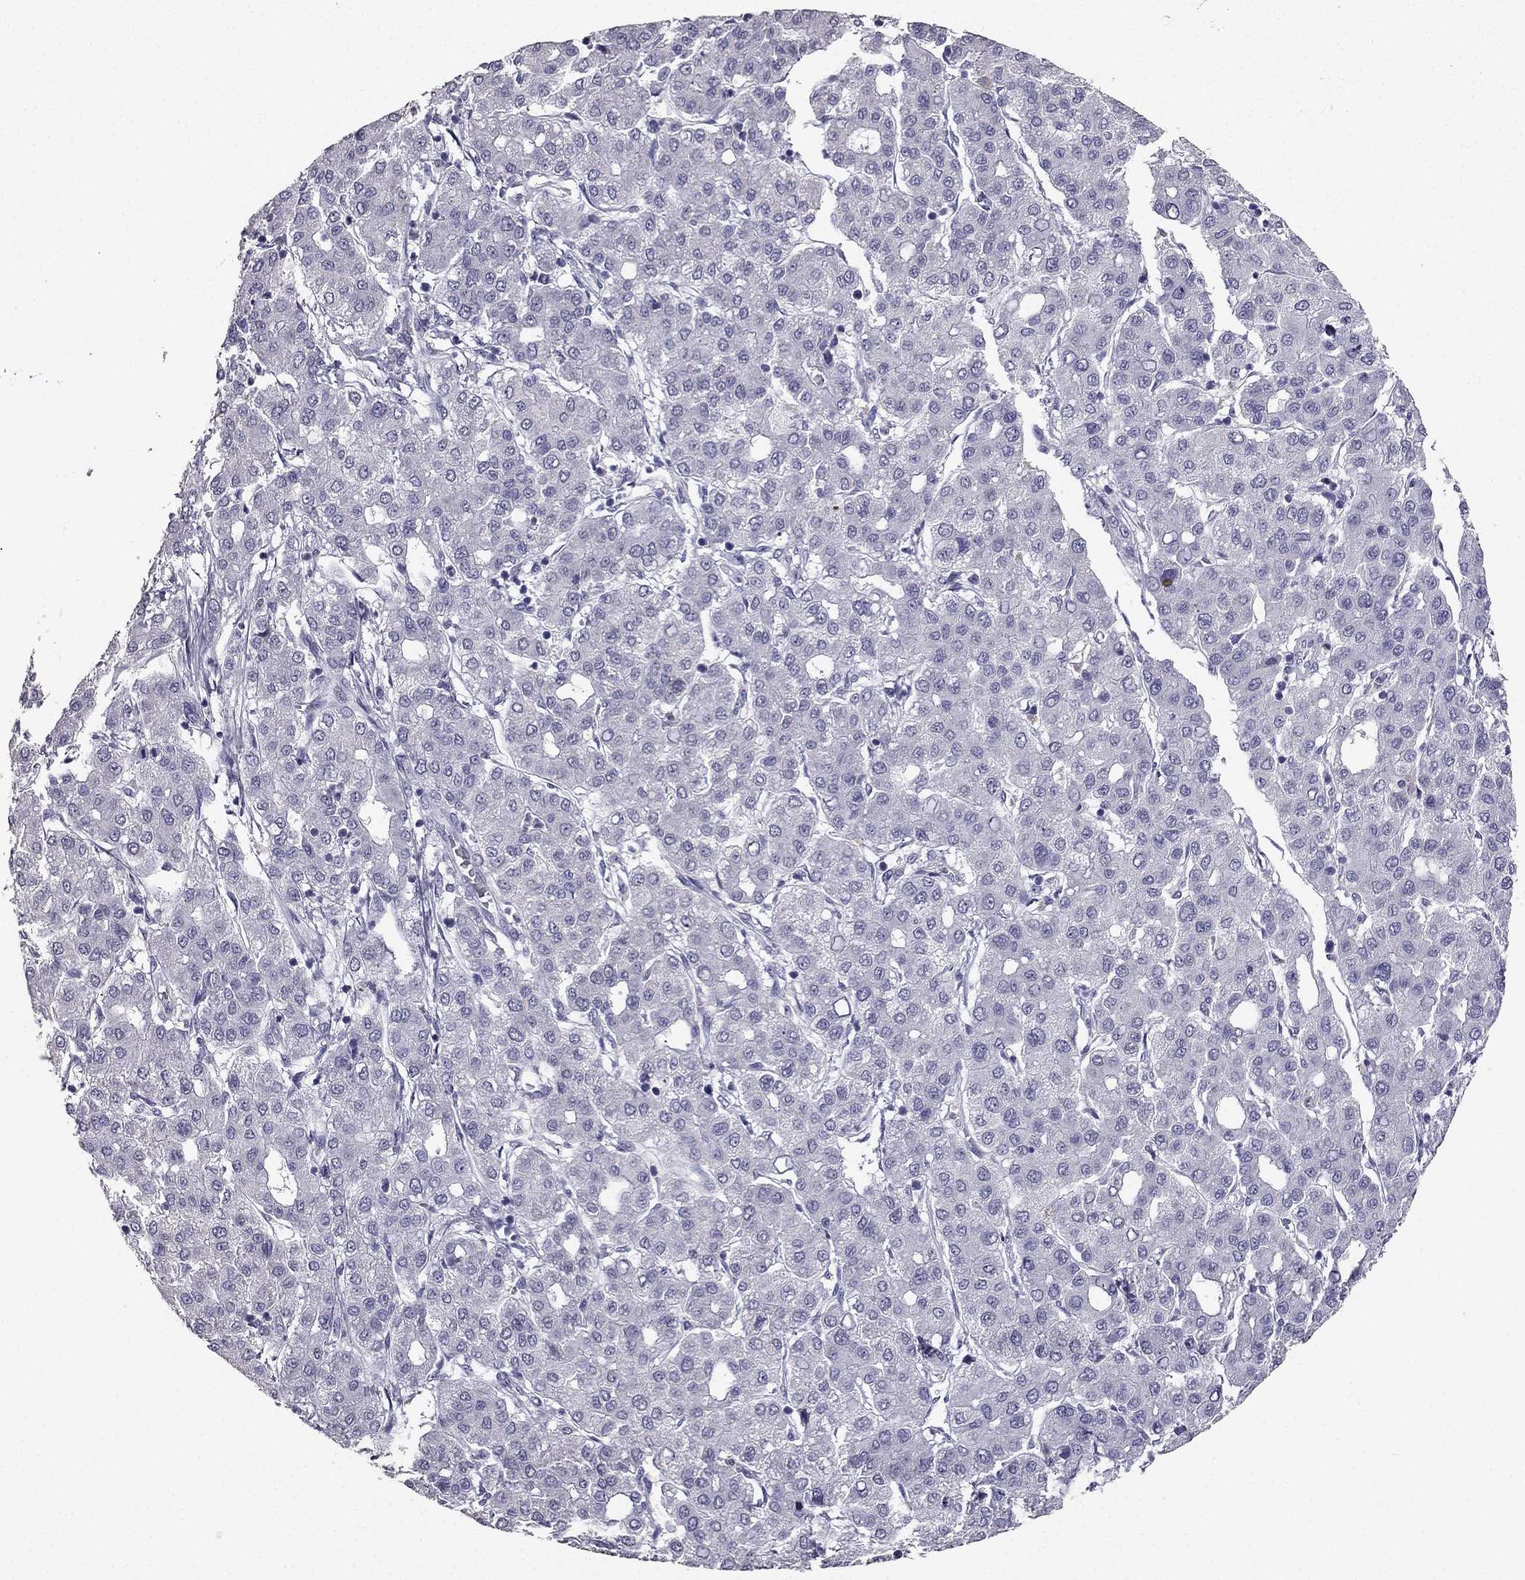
{"staining": {"intensity": "negative", "quantity": "none", "location": "none"}, "tissue": "liver cancer", "cell_type": "Tumor cells", "image_type": "cancer", "snomed": [{"axis": "morphology", "description": "Carcinoma, Hepatocellular, NOS"}, {"axis": "topography", "description": "Liver"}], "caption": "Immunohistochemical staining of human liver cancer (hepatocellular carcinoma) reveals no significant expression in tumor cells.", "gene": "CALB2", "patient": {"sex": "male", "age": 65}}